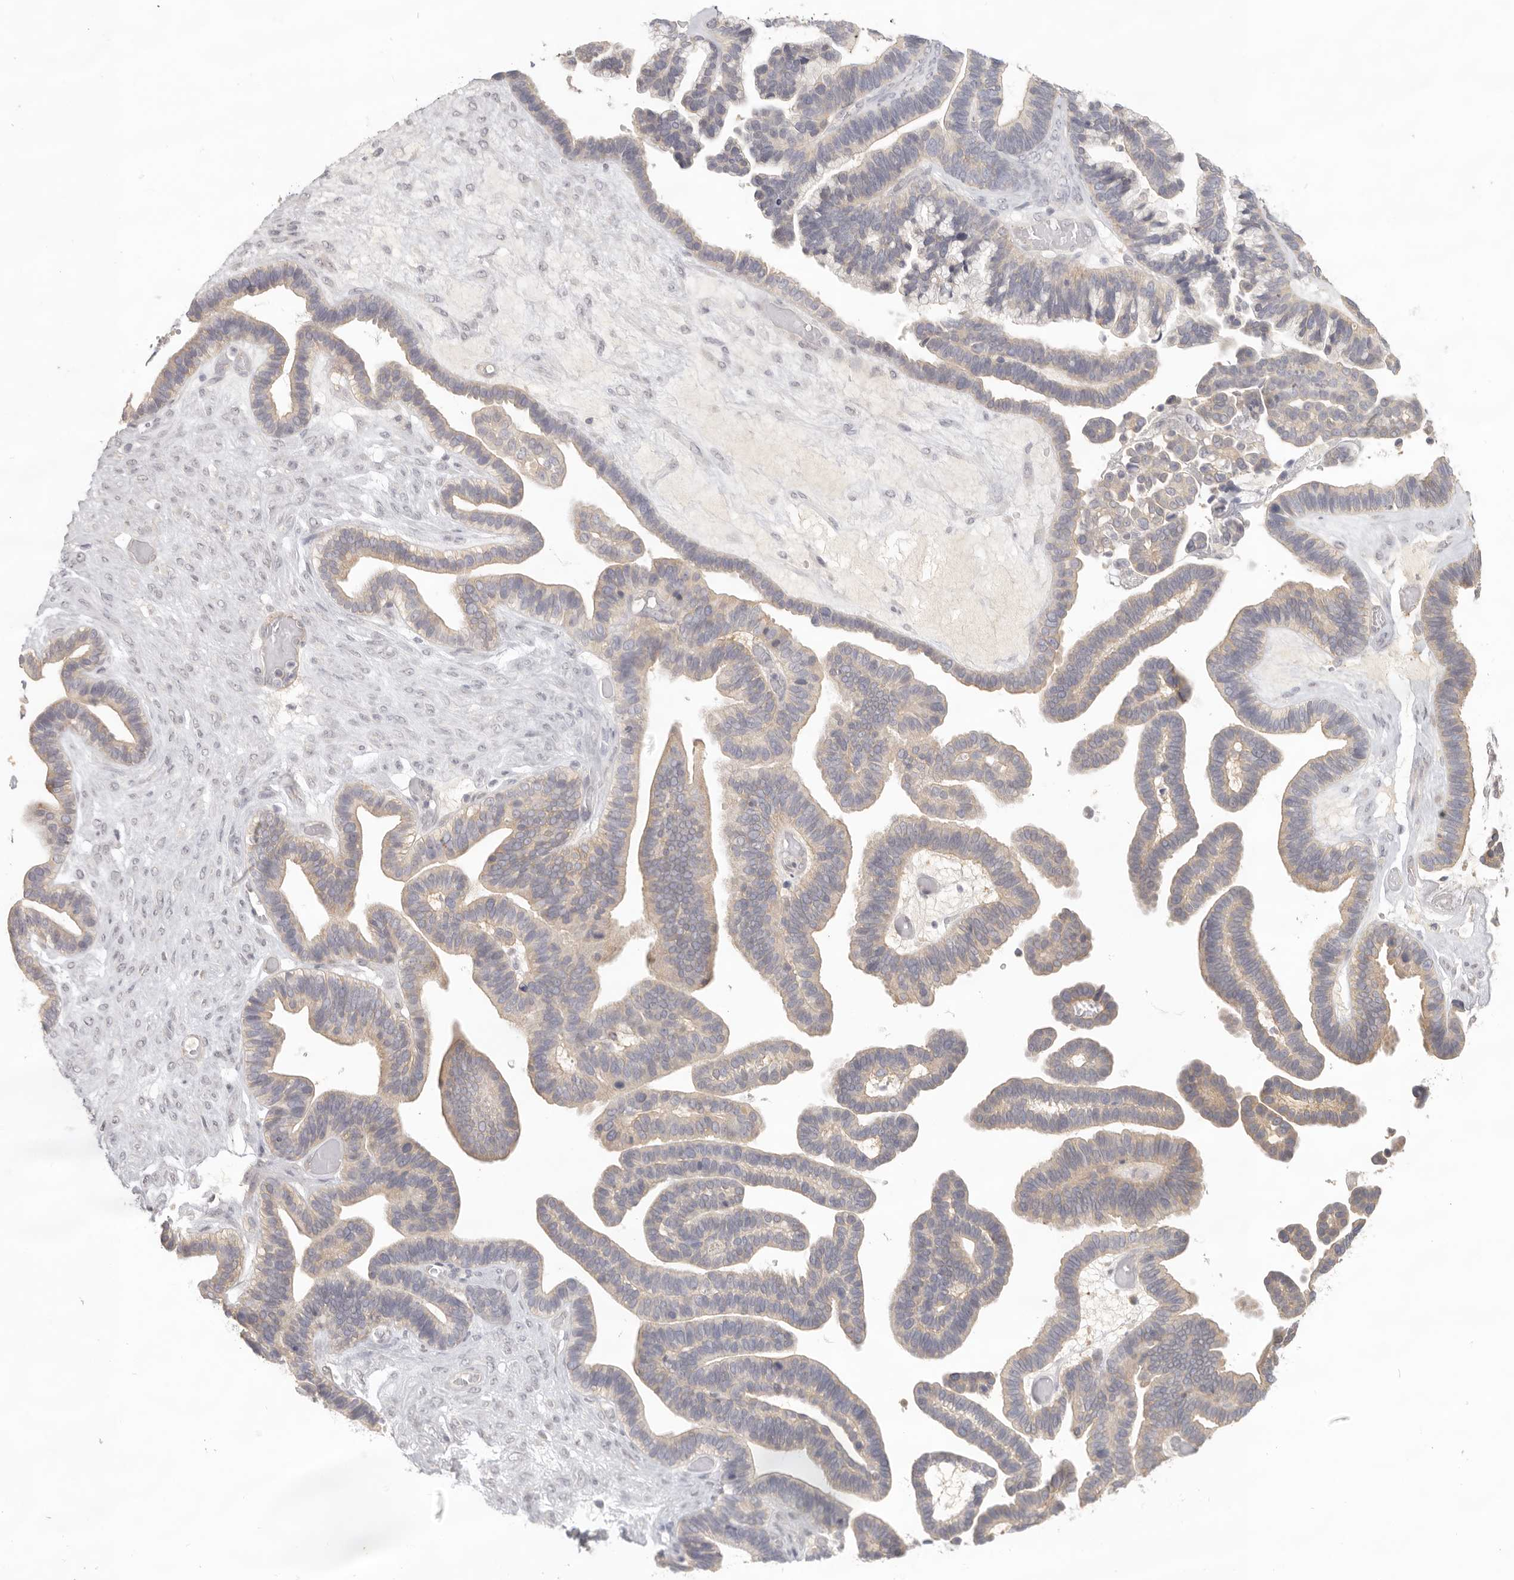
{"staining": {"intensity": "weak", "quantity": "25%-75%", "location": "cytoplasmic/membranous"}, "tissue": "ovarian cancer", "cell_type": "Tumor cells", "image_type": "cancer", "snomed": [{"axis": "morphology", "description": "Cystadenocarcinoma, serous, NOS"}, {"axis": "topography", "description": "Ovary"}], "caption": "This image displays IHC staining of ovarian cancer (serous cystadenocarcinoma), with low weak cytoplasmic/membranous staining in approximately 25%-75% of tumor cells.", "gene": "AHDC1", "patient": {"sex": "female", "age": 56}}